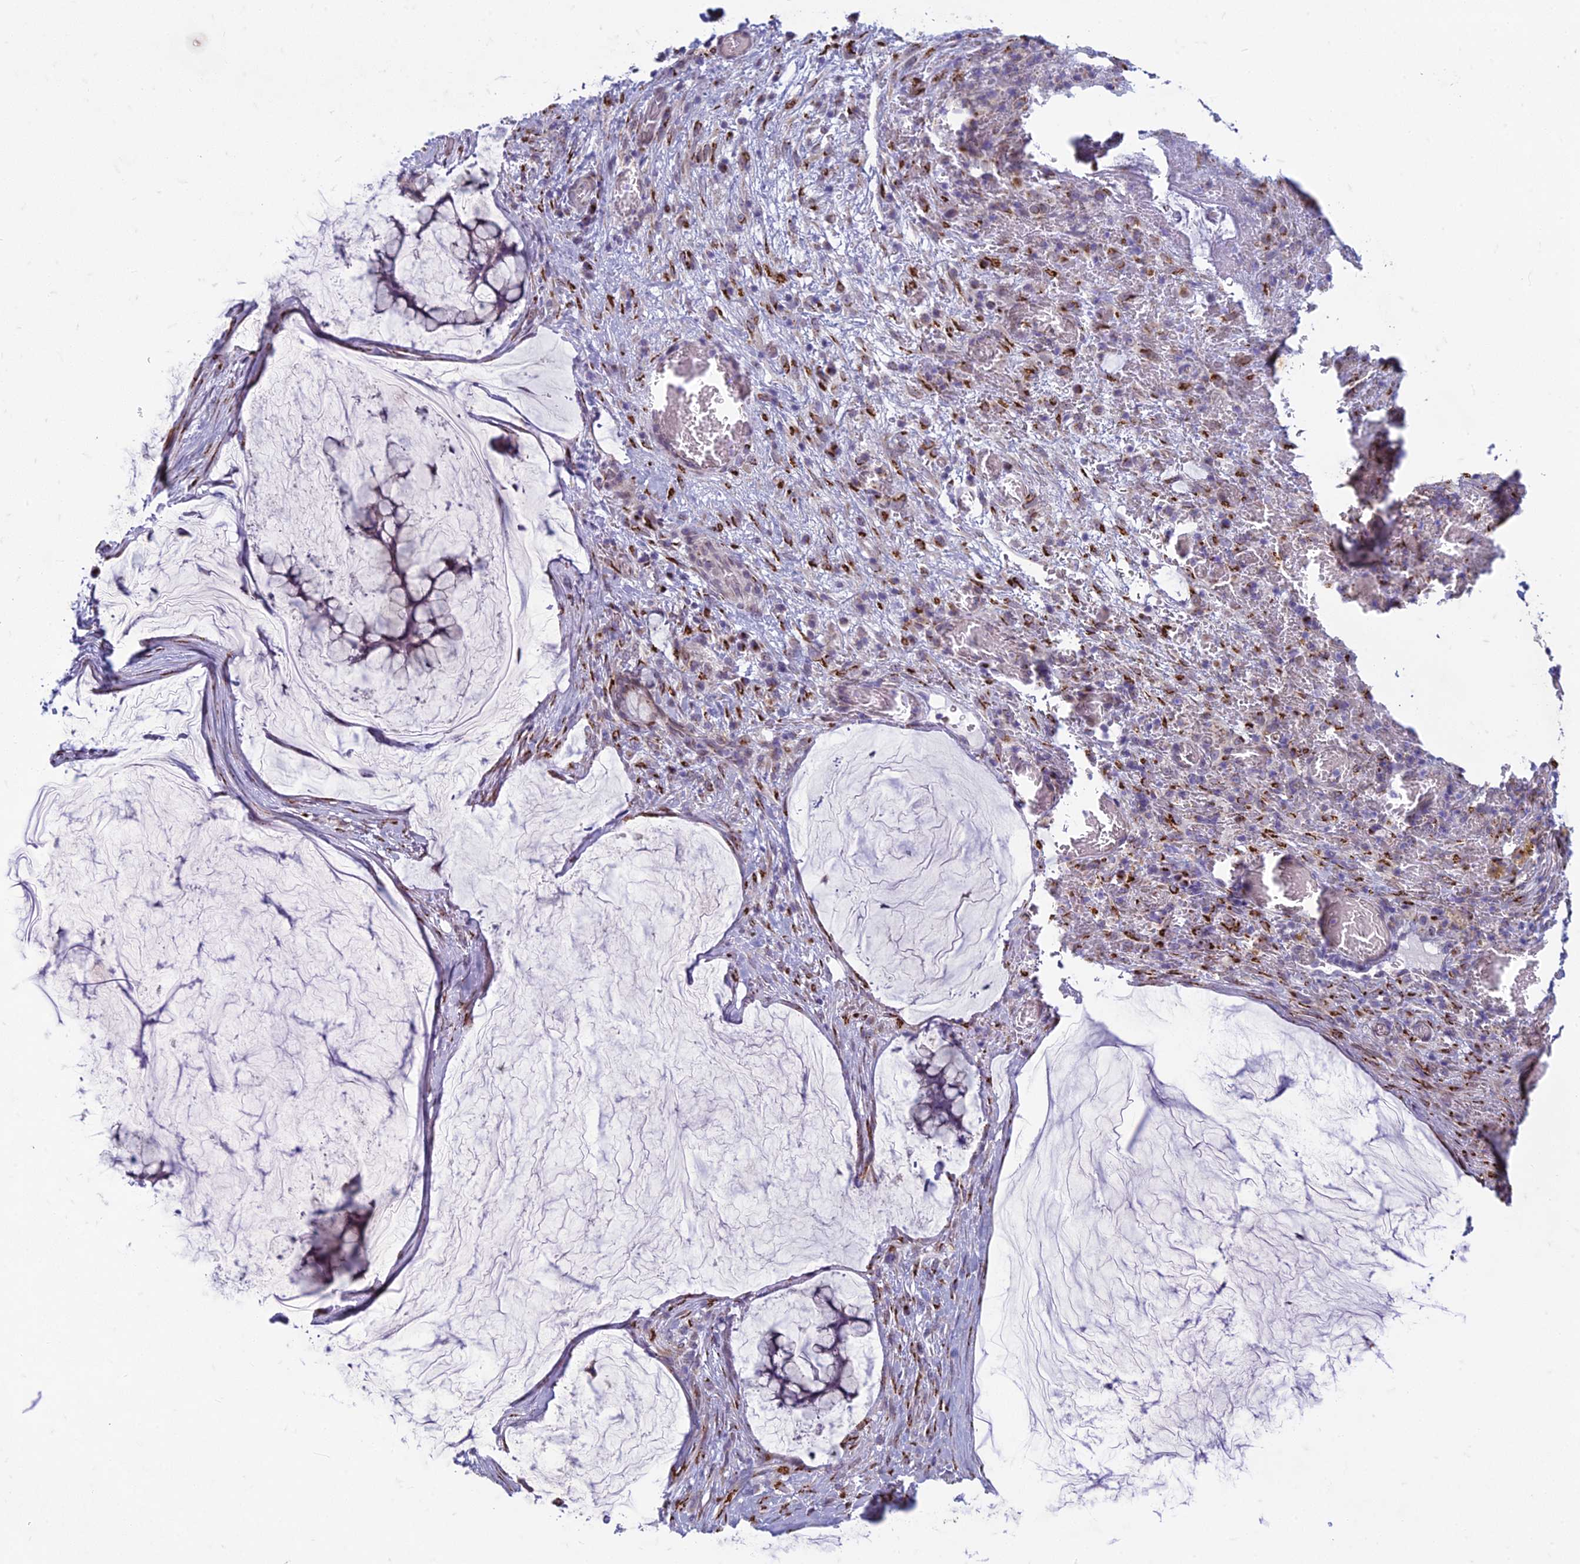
{"staining": {"intensity": "strong", "quantity": "25%-75%", "location": "cytoplasmic/membranous"}, "tissue": "ovarian cancer", "cell_type": "Tumor cells", "image_type": "cancer", "snomed": [{"axis": "morphology", "description": "Cystadenocarcinoma, mucinous, NOS"}, {"axis": "topography", "description": "Ovary"}], "caption": "This is a photomicrograph of immunohistochemistry (IHC) staining of ovarian mucinous cystadenocarcinoma, which shows strong expression in the cytoplasmic/membranous of tumor cells.", "gene": "FAM3C", "patient": {"sex": "female", "age": 42}}